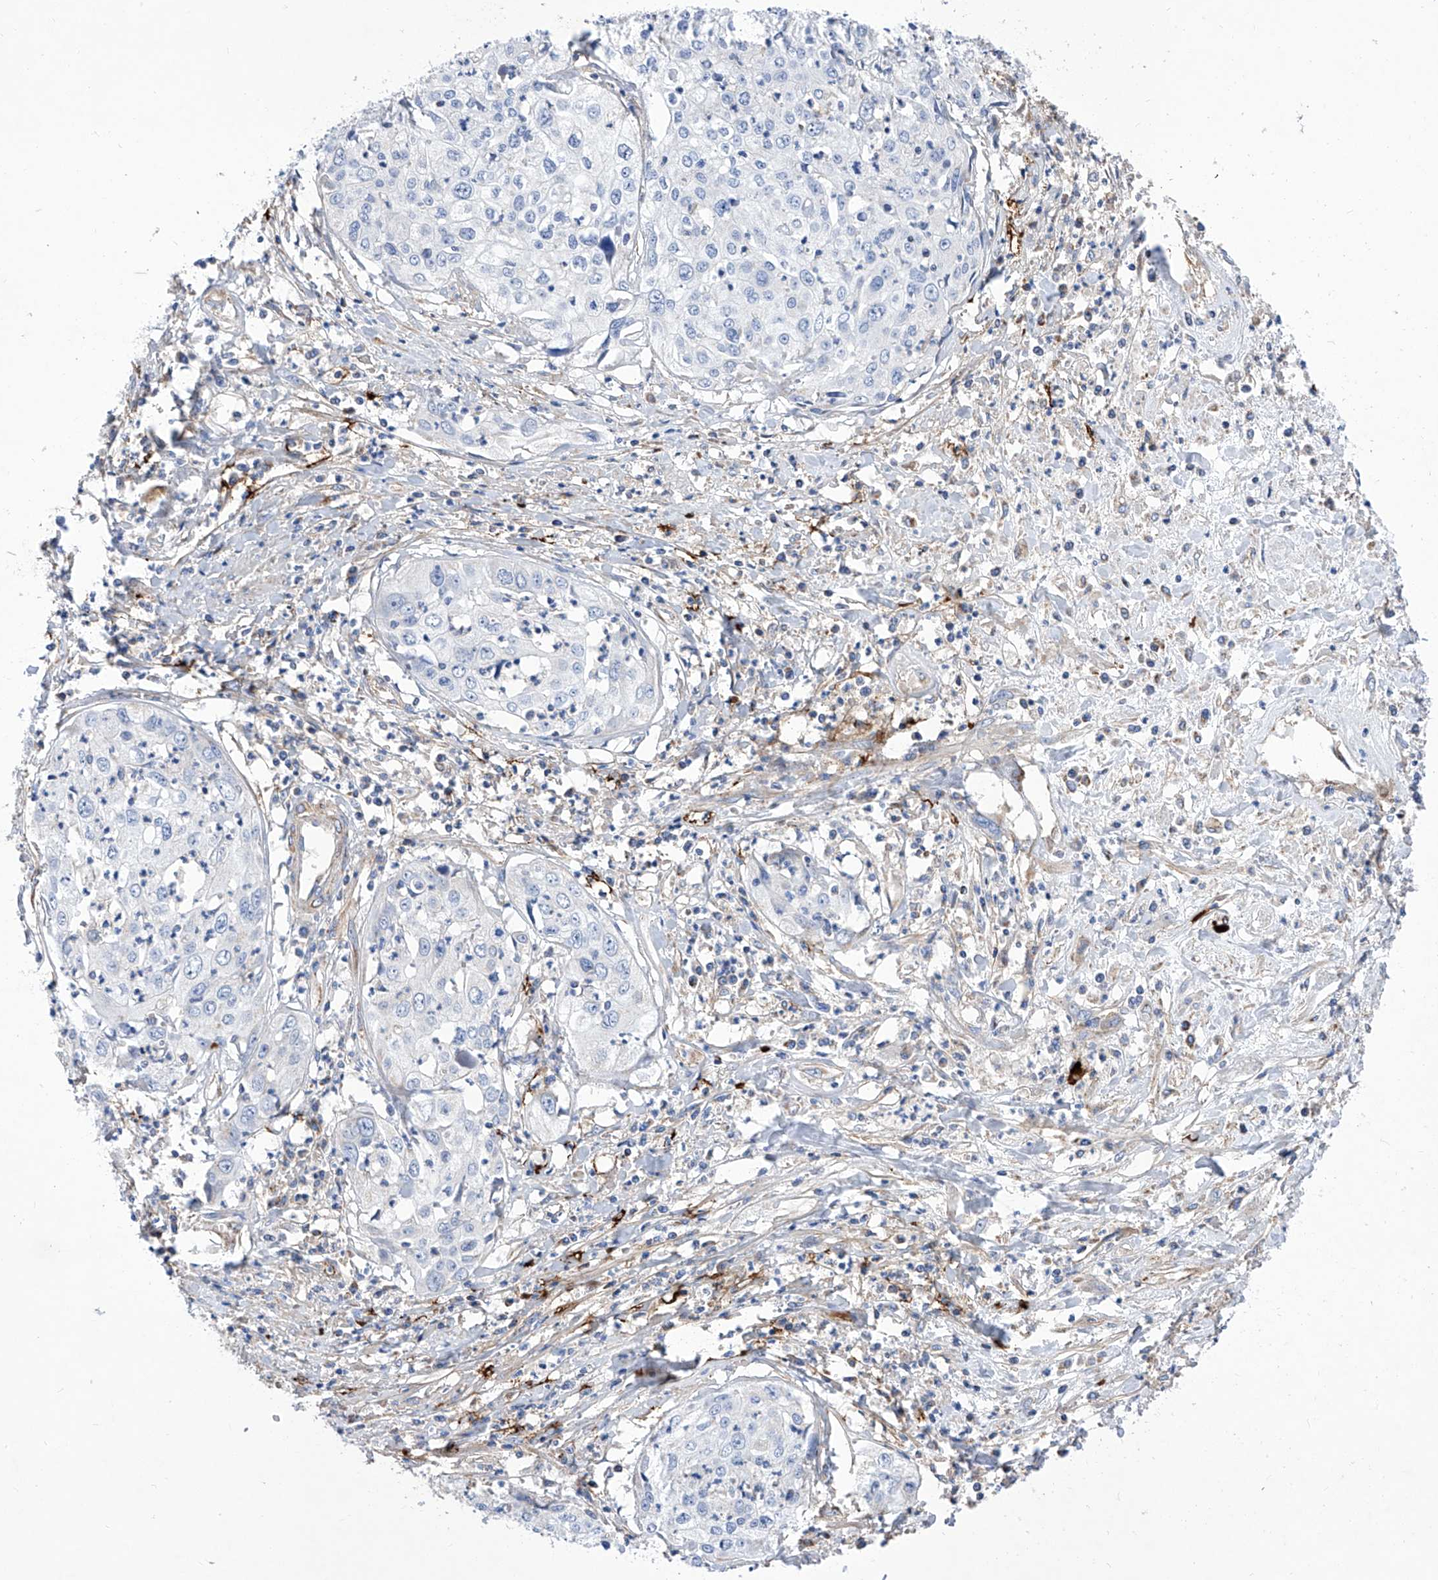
{"staining": {"intensity": "negative", "quantity": "none", "location": "none"}, "tissue": "cervical cancer", "cell_type": "Tumor cells", "image_type": "cancer", "snomed": [{"axis": "morphology", "description": "Squamous cell carcinoma, NOS"}, {"axis": "topography", "description": "Cervix"}], "caption": "Tumor cells are negative for protein expression in human squamous cell carcinoma (cervical).", "gene": "HRNR", "patient": {"sex": "female", "age": 31}}